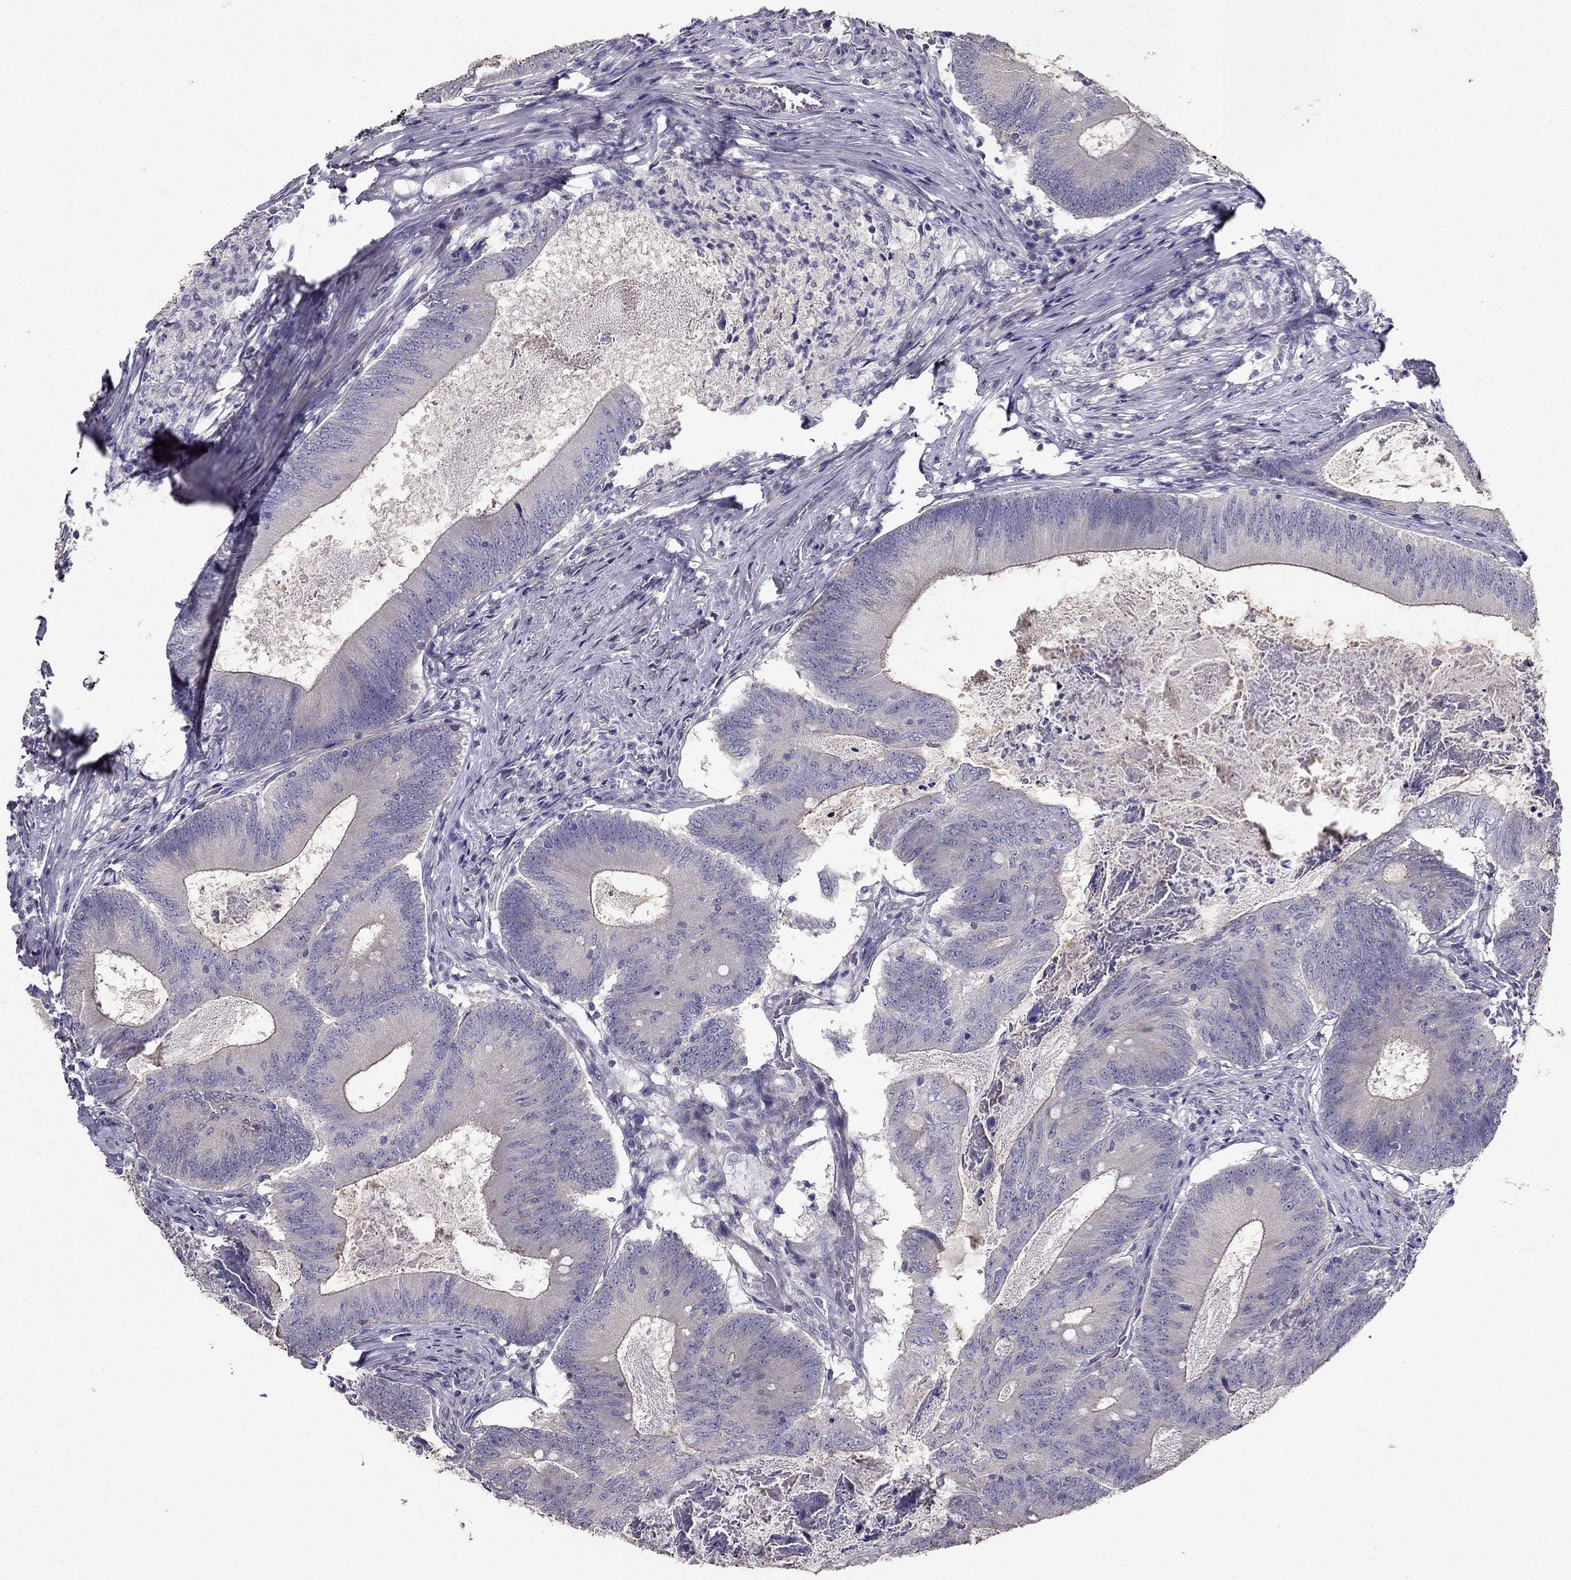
{"staining": {"intensity": "moderate", "quantity": "<25%", "location": "cytoplasmic/membranous"}, "tissue": "colorectal cancer", "cell_type": "Tumor cells", "image_type": "cancer", "snomed": [{"axis": "morphology", "description": "Adenocarcinoma, NOS"}, {"axis": "topography", "description": "Colon"}], "caption": "Brown immunohistochemical staining in colorectal adenocarcinoma reveals moderate cytoplasmic/membranous staining in approximately <25% of tumor cells.", "gene": "AS3MT", "patient": {"sex": "female", "age": 70}}